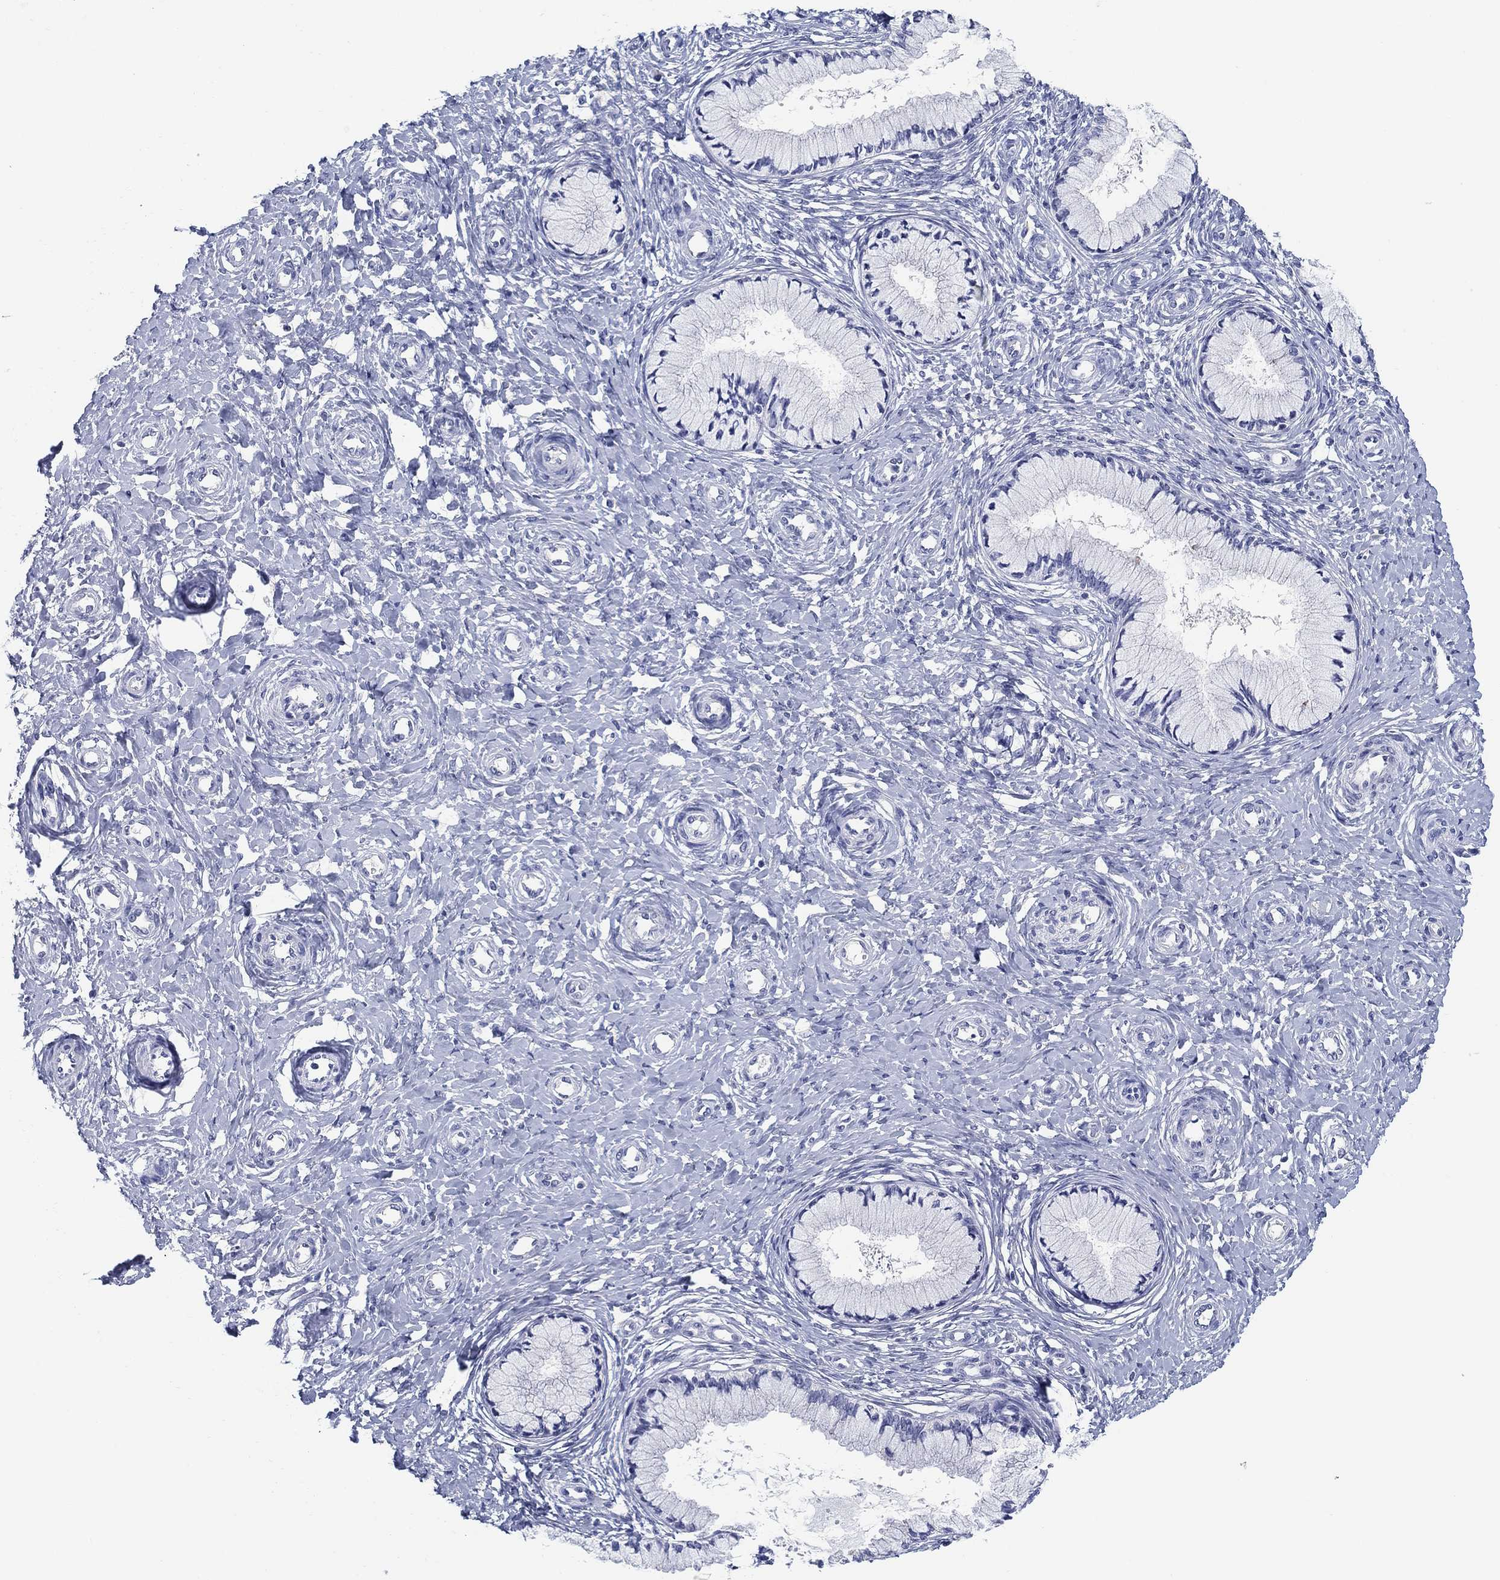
{"staining": {"intensity": "negative", "quantity": "none", "location": "none"}, "tissue": "cervix", "cell_type": "Glandular cells", "image_type": "normal", "snomed": [{"axis": "morphology", "description": "Normal tissue, NOS"}, {"axis": "topography", "description": "Cervix"}], "caption": "This is an immunohistochemistry (IHC) image of unremarkable human cervix. There is no expression in glandular cells.", "gene": "CLUL1", "patient": {"sex": "female", "age": 37}}